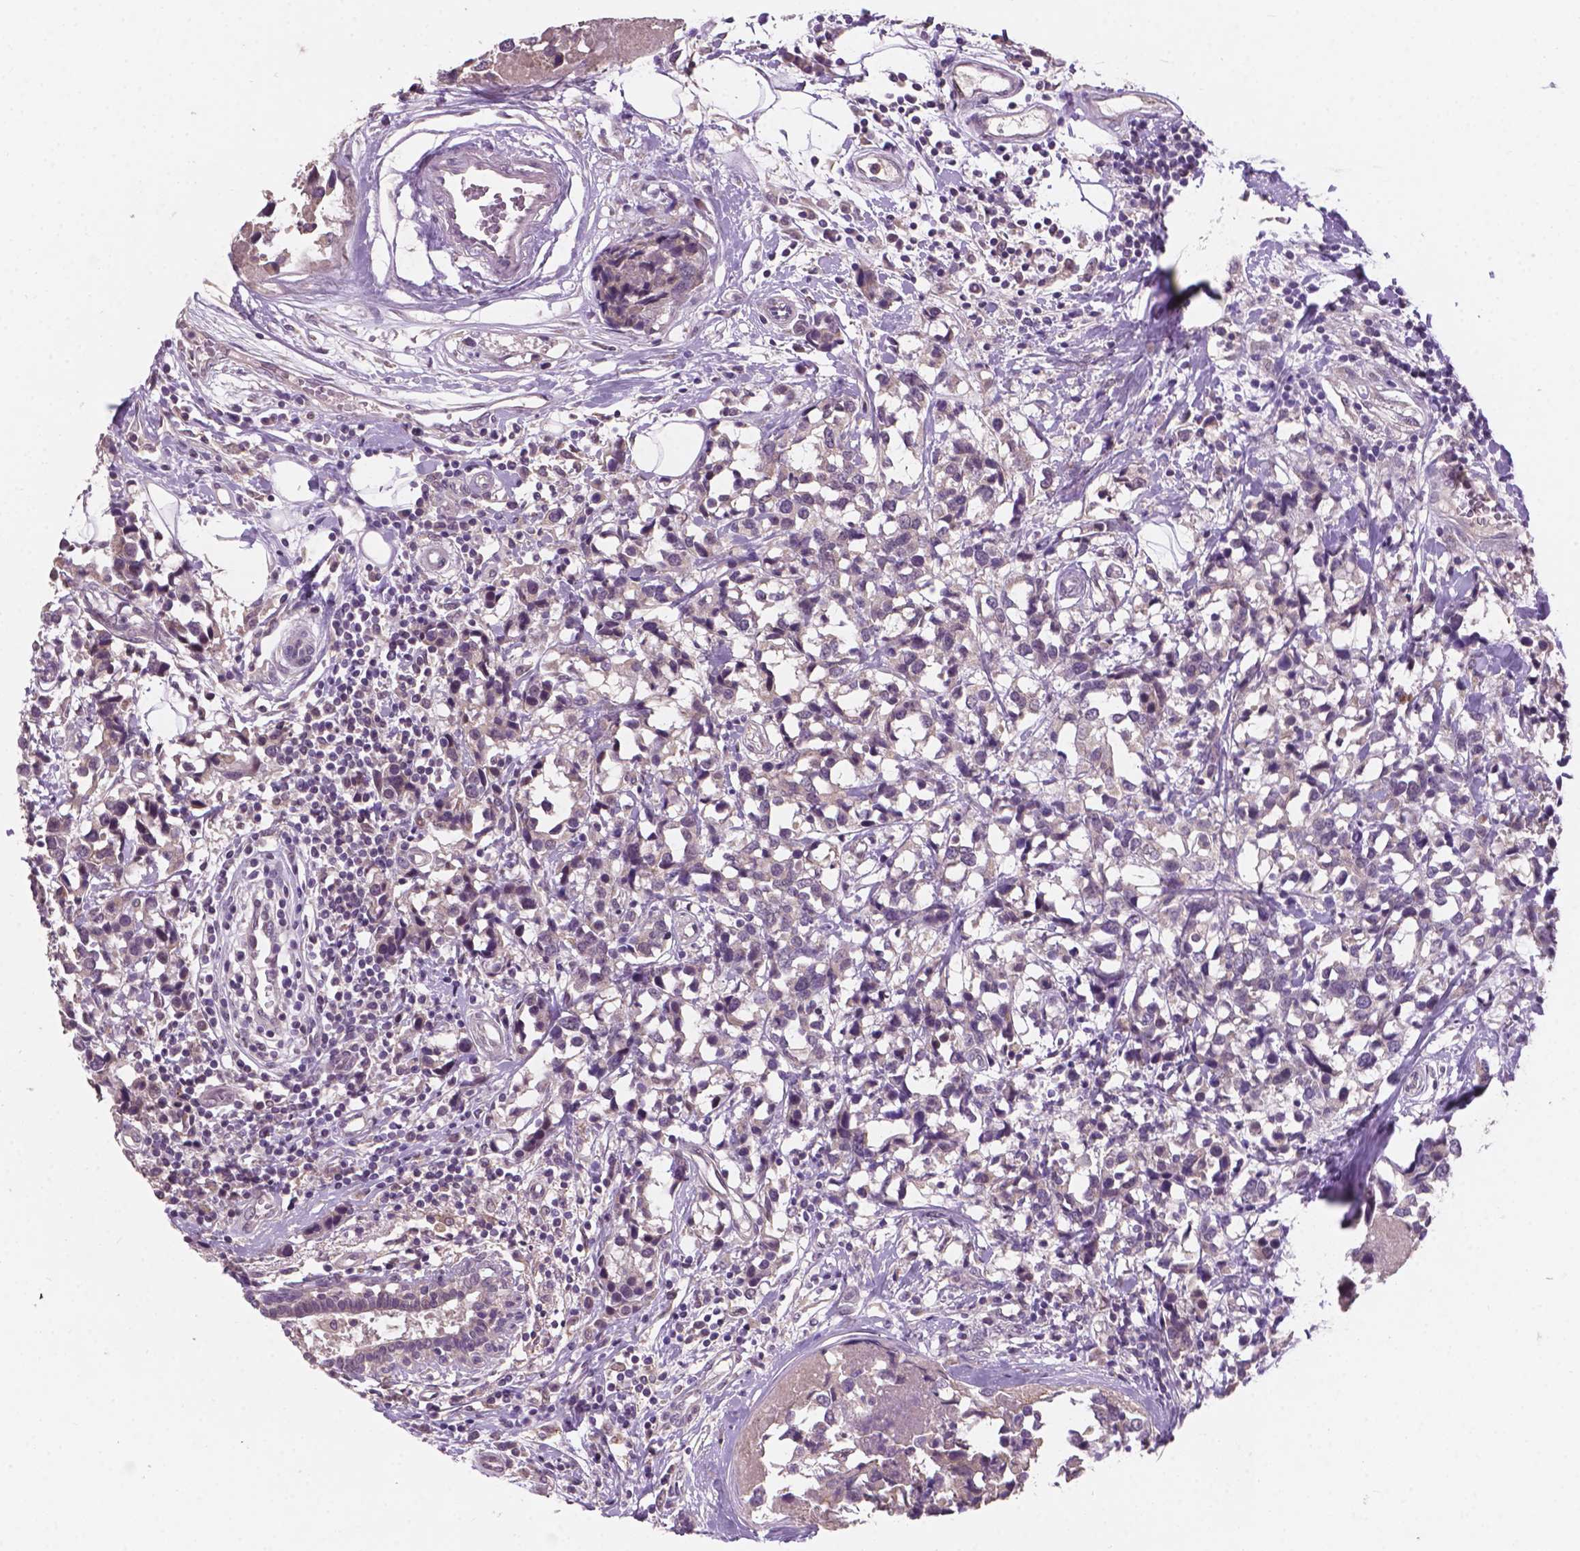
{"staining": {"intensity": "negative", "quantity": "none", "location": "none"}, "tissue": "breast cancer", "cell_type": "Tumor cells", "image_type": "cancer", "snomed": [{"axis": "morphology", "description": "Lobular carcinoma"}, {"axis": "topography", "description": "Breast"}], "caption": "IHC of breast cancer displays no positivity in tumor cells. Brightfield microscopy of immunohistochemistry stained with DAB (3,3'-diaminobenzidine) (brown) and hematoxylin (blue), captured at high magnification.", "gene": "GXYLT2", "patient": {"sex": "female", "age": 59}}